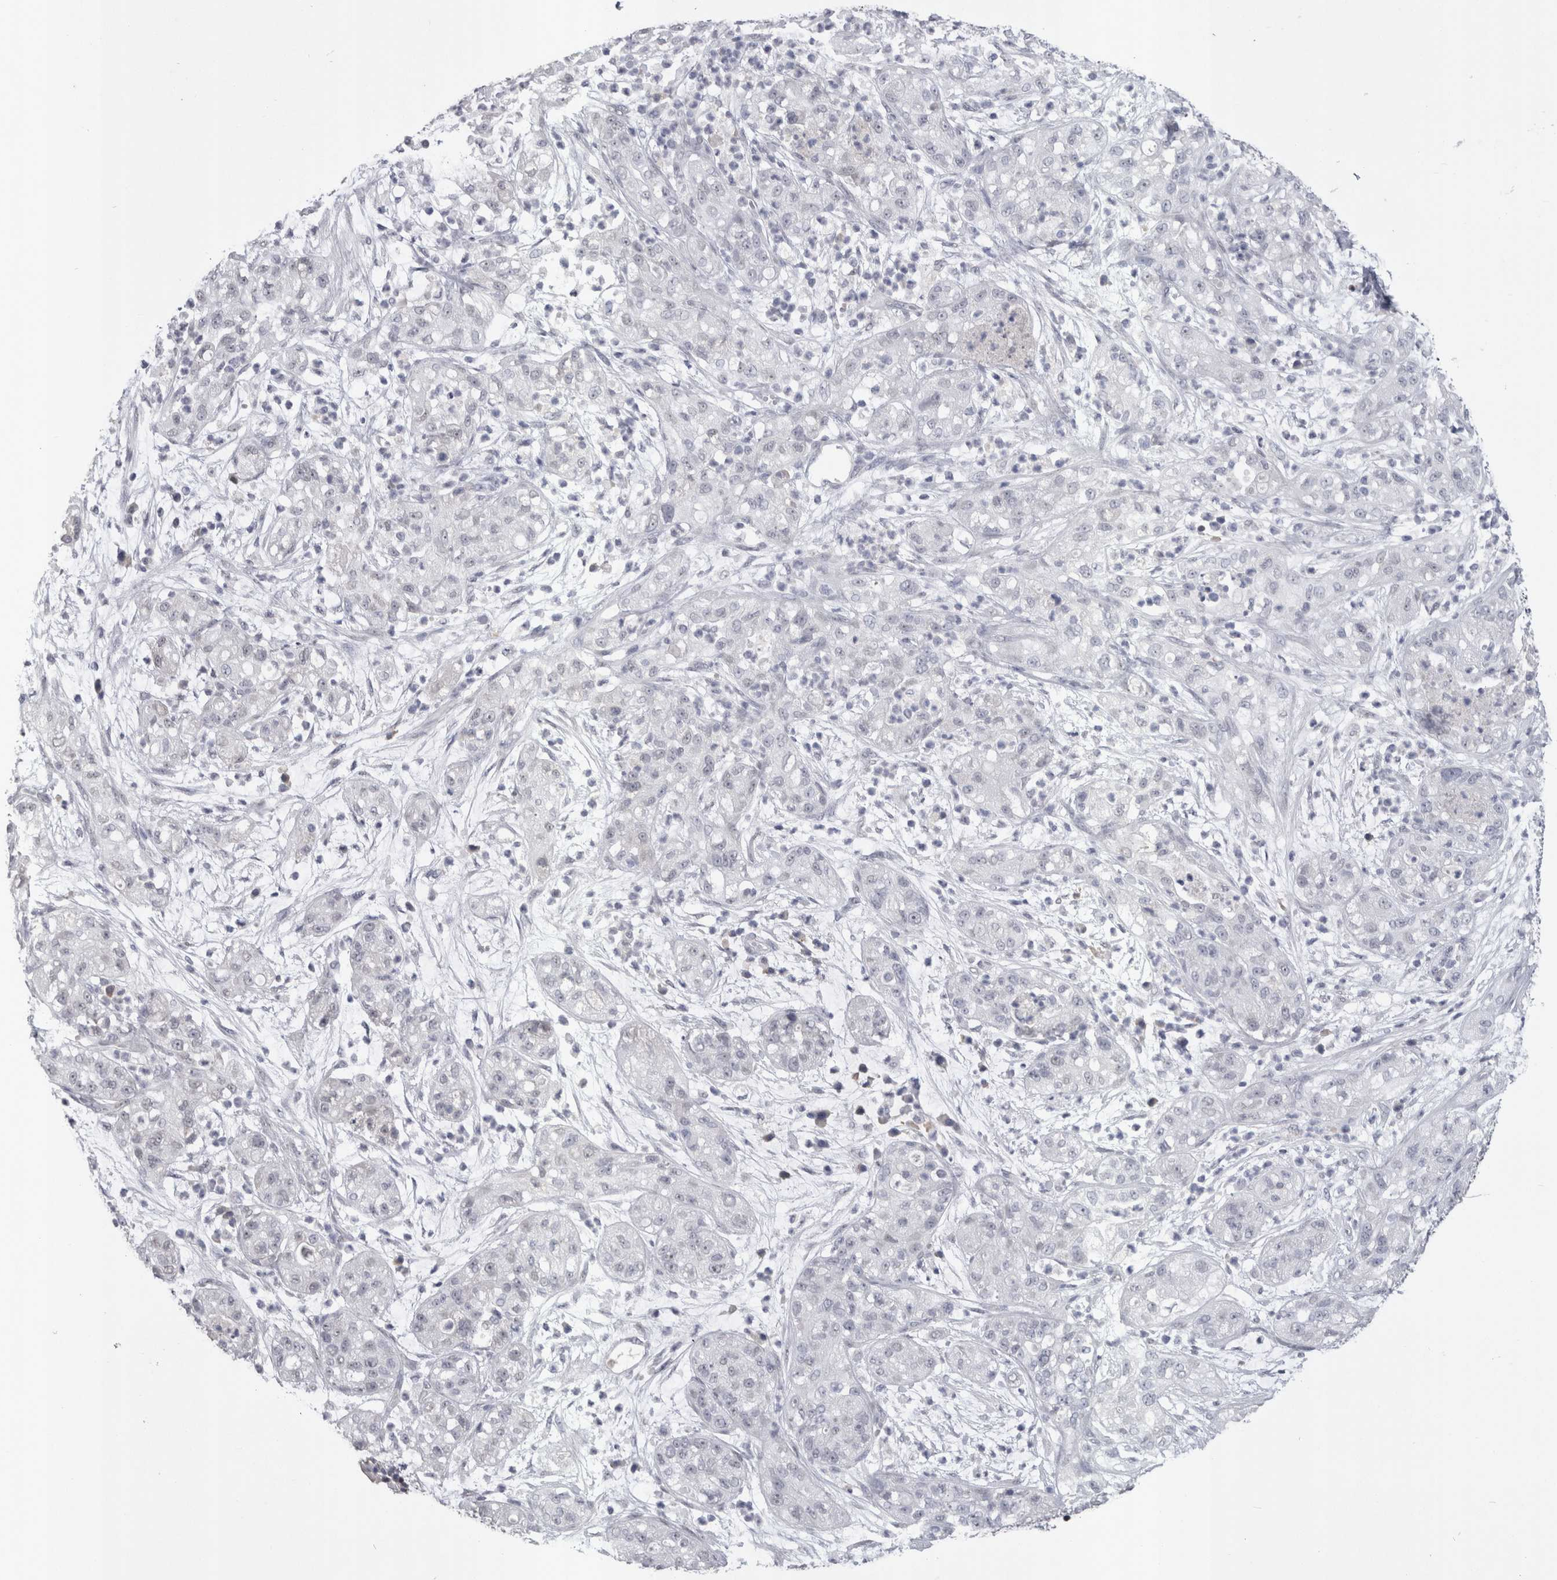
{"staining": {"intensity": "negative", "quantity": "none", "location": "none"}, "tissue": "pancreatic cancer", "cell_type": "Tumor cells", "image_type": "cancer", "snomed": [{"axis": "morphology", "description": "Adenocarcinoma, NOS"}, {"axis": "topography", "description": "Pancreas"}], "caption": "Immunohistochemistry (IHC) photomicrograph of neoplastic tissue: human pancreatic cancer (adenocarcinoma) stained with DAB (3,3'-diaminobenzidine) reveals no significant protein positivity in tumor cells.", "gene": "PAX5", "patient": {"sex": "female", "age": 78}}